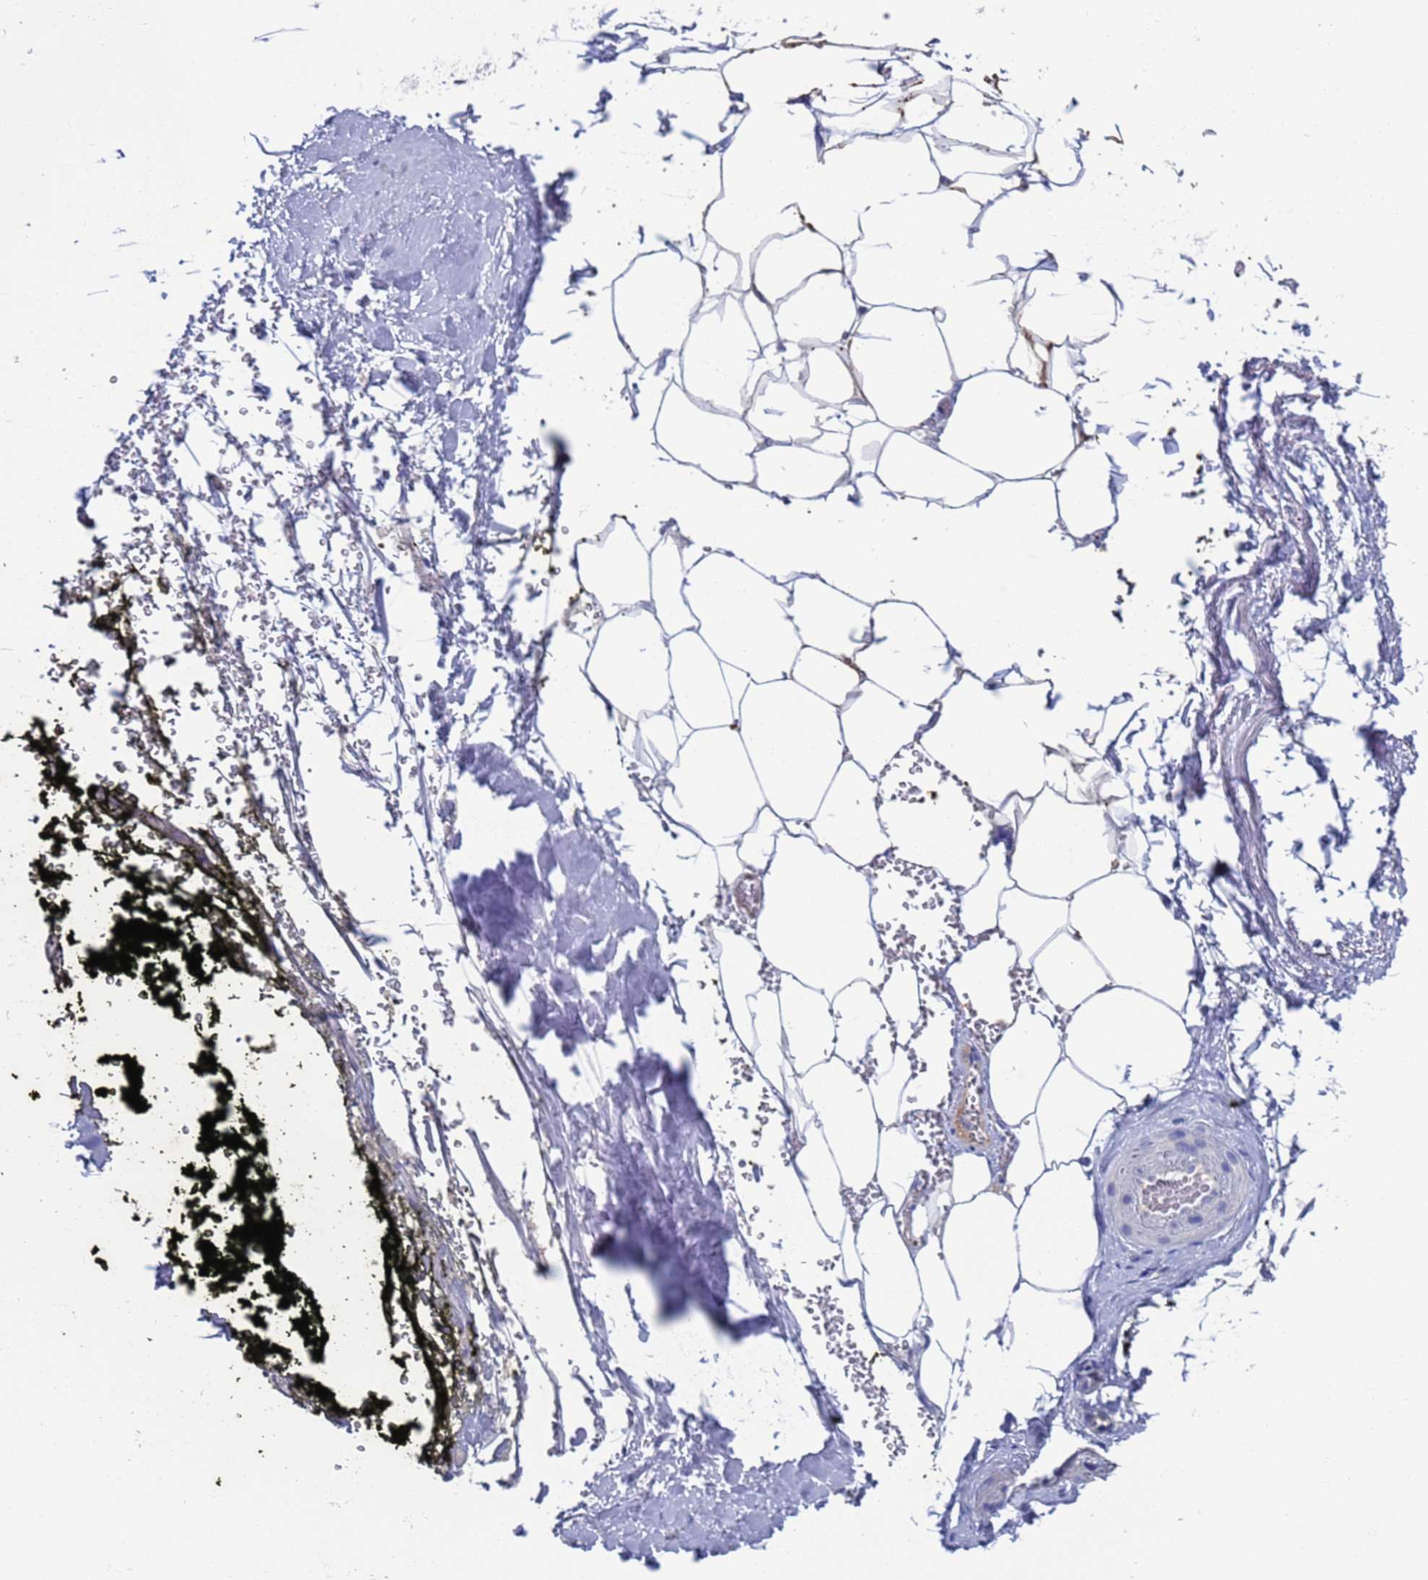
{"staining": {"intensity": "negative", "quantity": "none", "location": "none"}, "tissue": "adipose tissue", "cell_type": "Adipocytes", "image_type": "normal", "snomed": [{"axis": "morphology", "description": "Normal tissue, NOS"}, {"axis": "morphology", "description": "Adenocarcinoma, Low grade"}, {"axis": "topography", "description": "Prostate"}, {"axis": "topography", "description": "Peripheral nerve tissue"}], "caption": "Immunohistochemistry histopathology image of benign adipose tissue: adipose tissue stained with DAB exhibits no significant protein staining in adipocytes.", "gene": "PET117", "patient": {"sex": "male", "age": 63}}